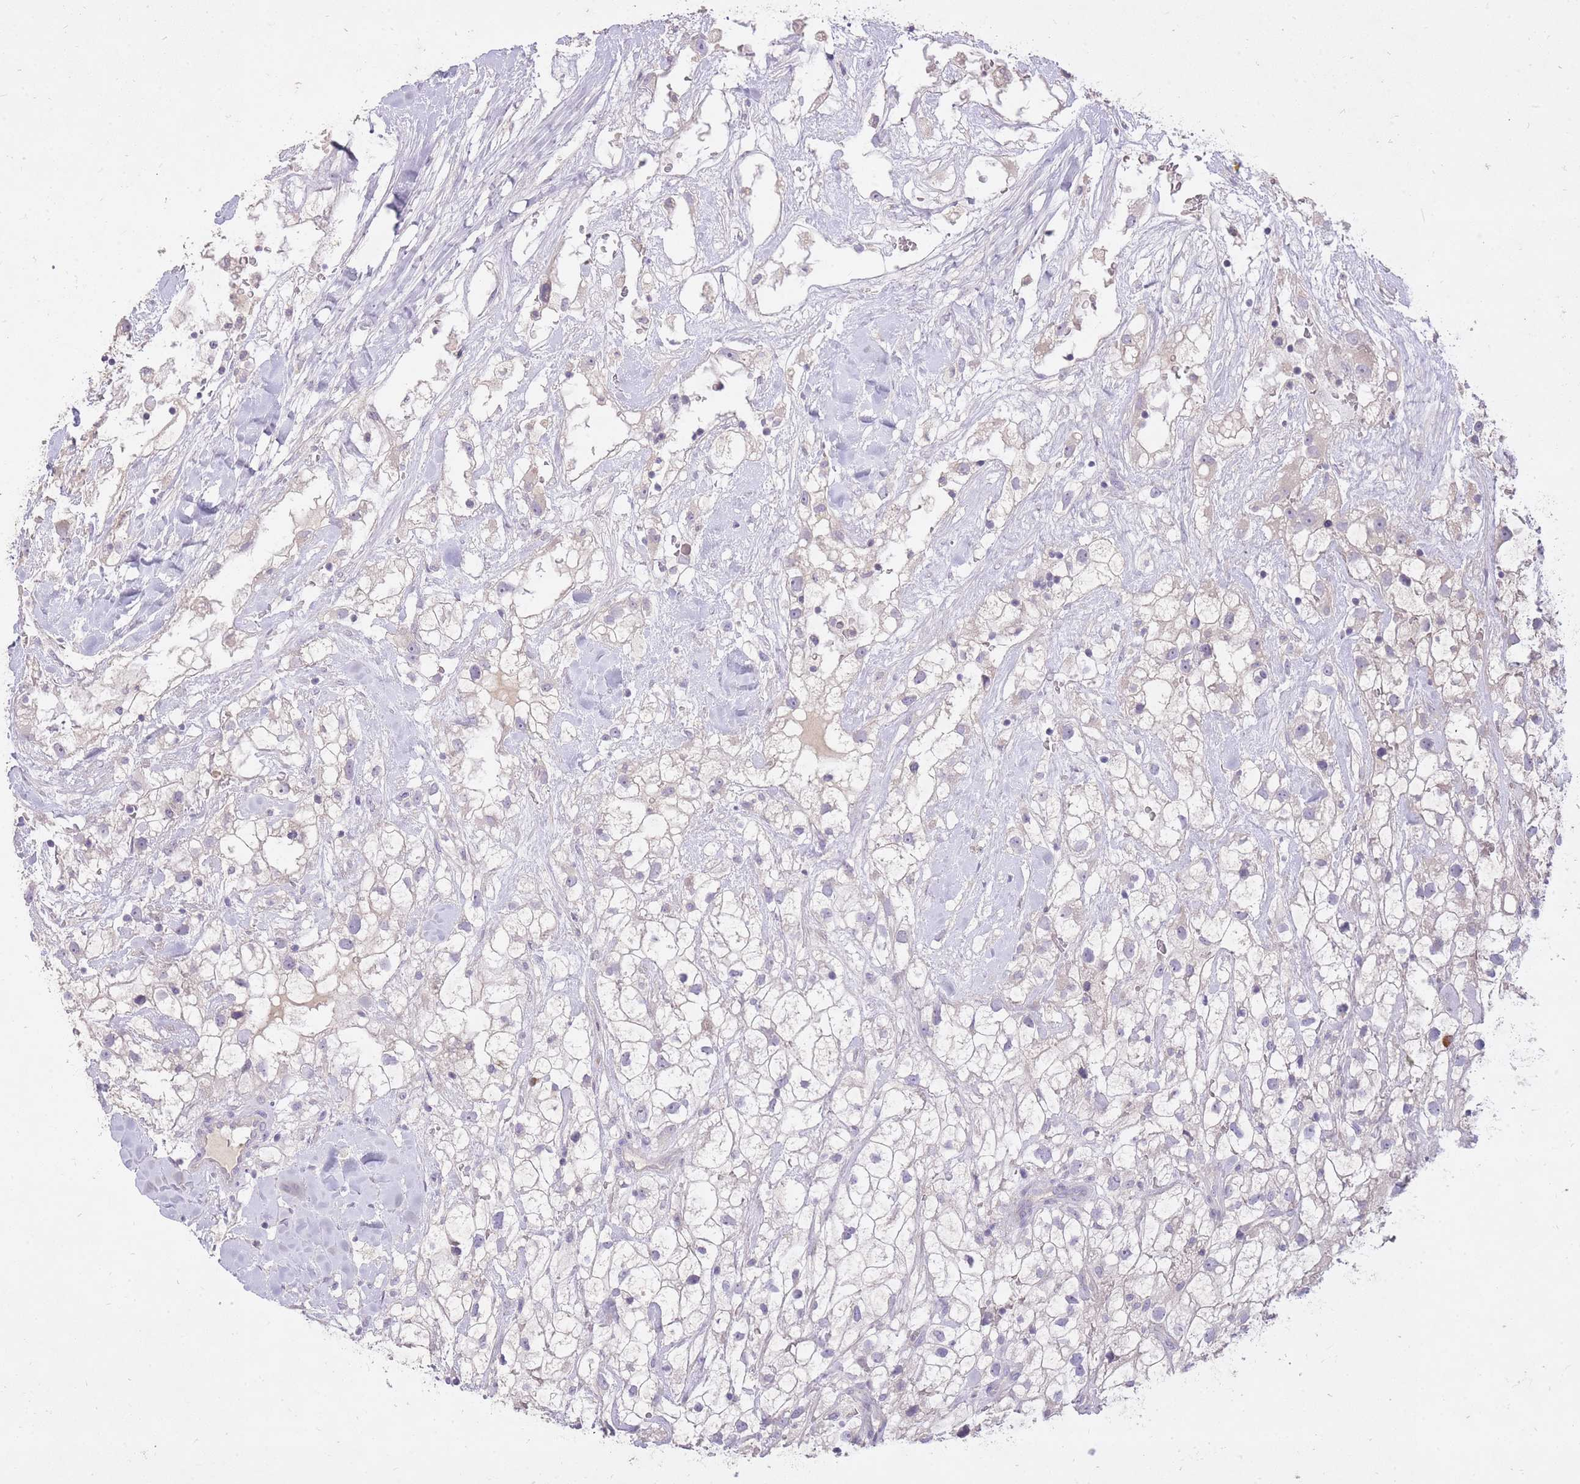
{"staining": {"intensity": "negative", "quantity": "none", "location": "none"}, "tissue": "renal cancer", "cell_type": "Tumor cells", "image_type": "cancer", "snomed": [{"axis": "morphology", "description": "Adenocarcinoma, NOS"}, {"axis": "topography", "description": "Kidney"}], "caption": "Protein analysis of adenocarcinoma (renal) demonstrates no significant positivity in tumor cells.", "gene": "FRG2C", "patient": {"sex": "male", "age": 59}}